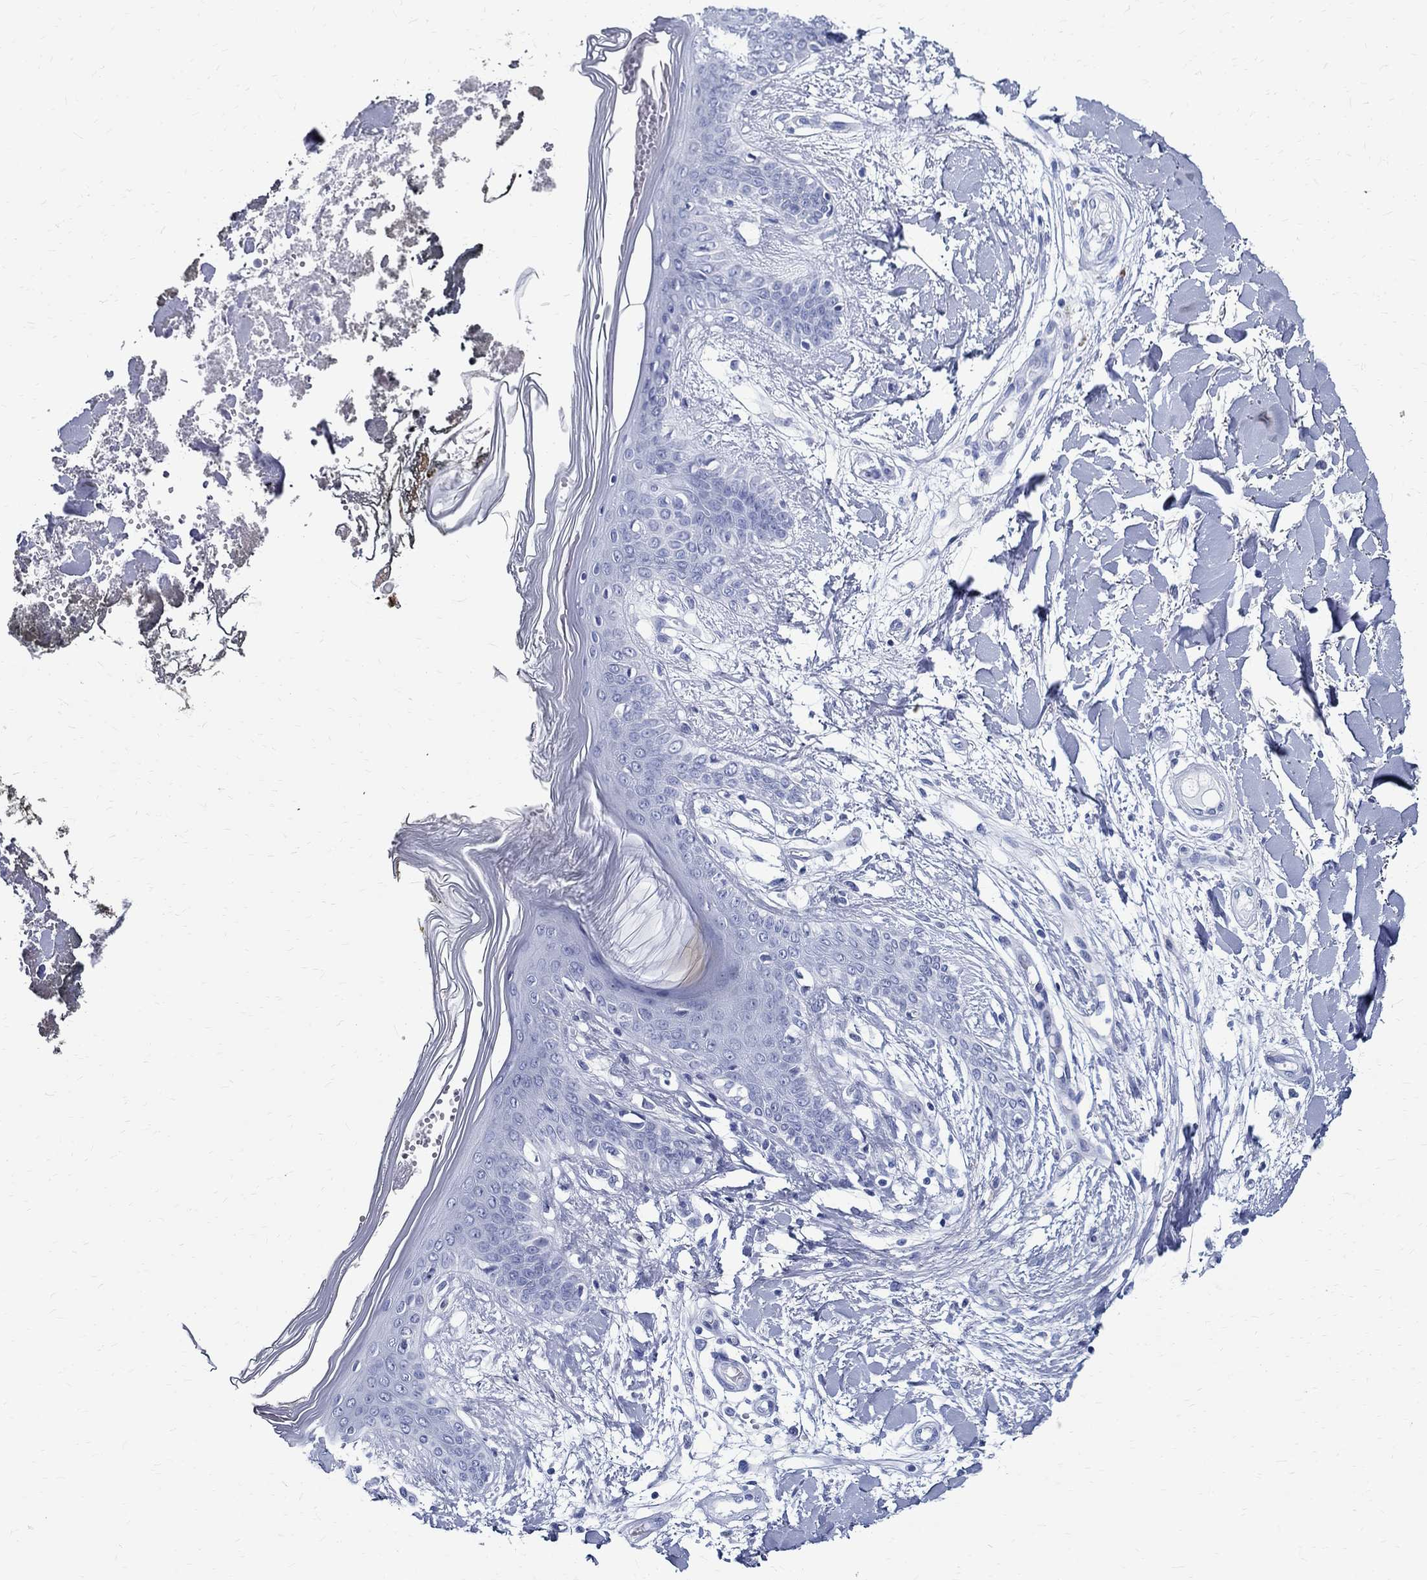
{"staining": {"intensity": "negative", "quantity": "none", "location": "none"}, "tissue": "skin", "cell_type": "Fibroblasts", "image_type": "normal", "snomed": [{"axis": "morphology", "description": "Normal tissue, NOS"}, {"axis": "topography", "description": "Skin"}], "caption": "Image shows no significant protein expression in fibroblasts of benign skin.", "gene": "BSPRY", "patient": {"sex": "female", "age": 34}}